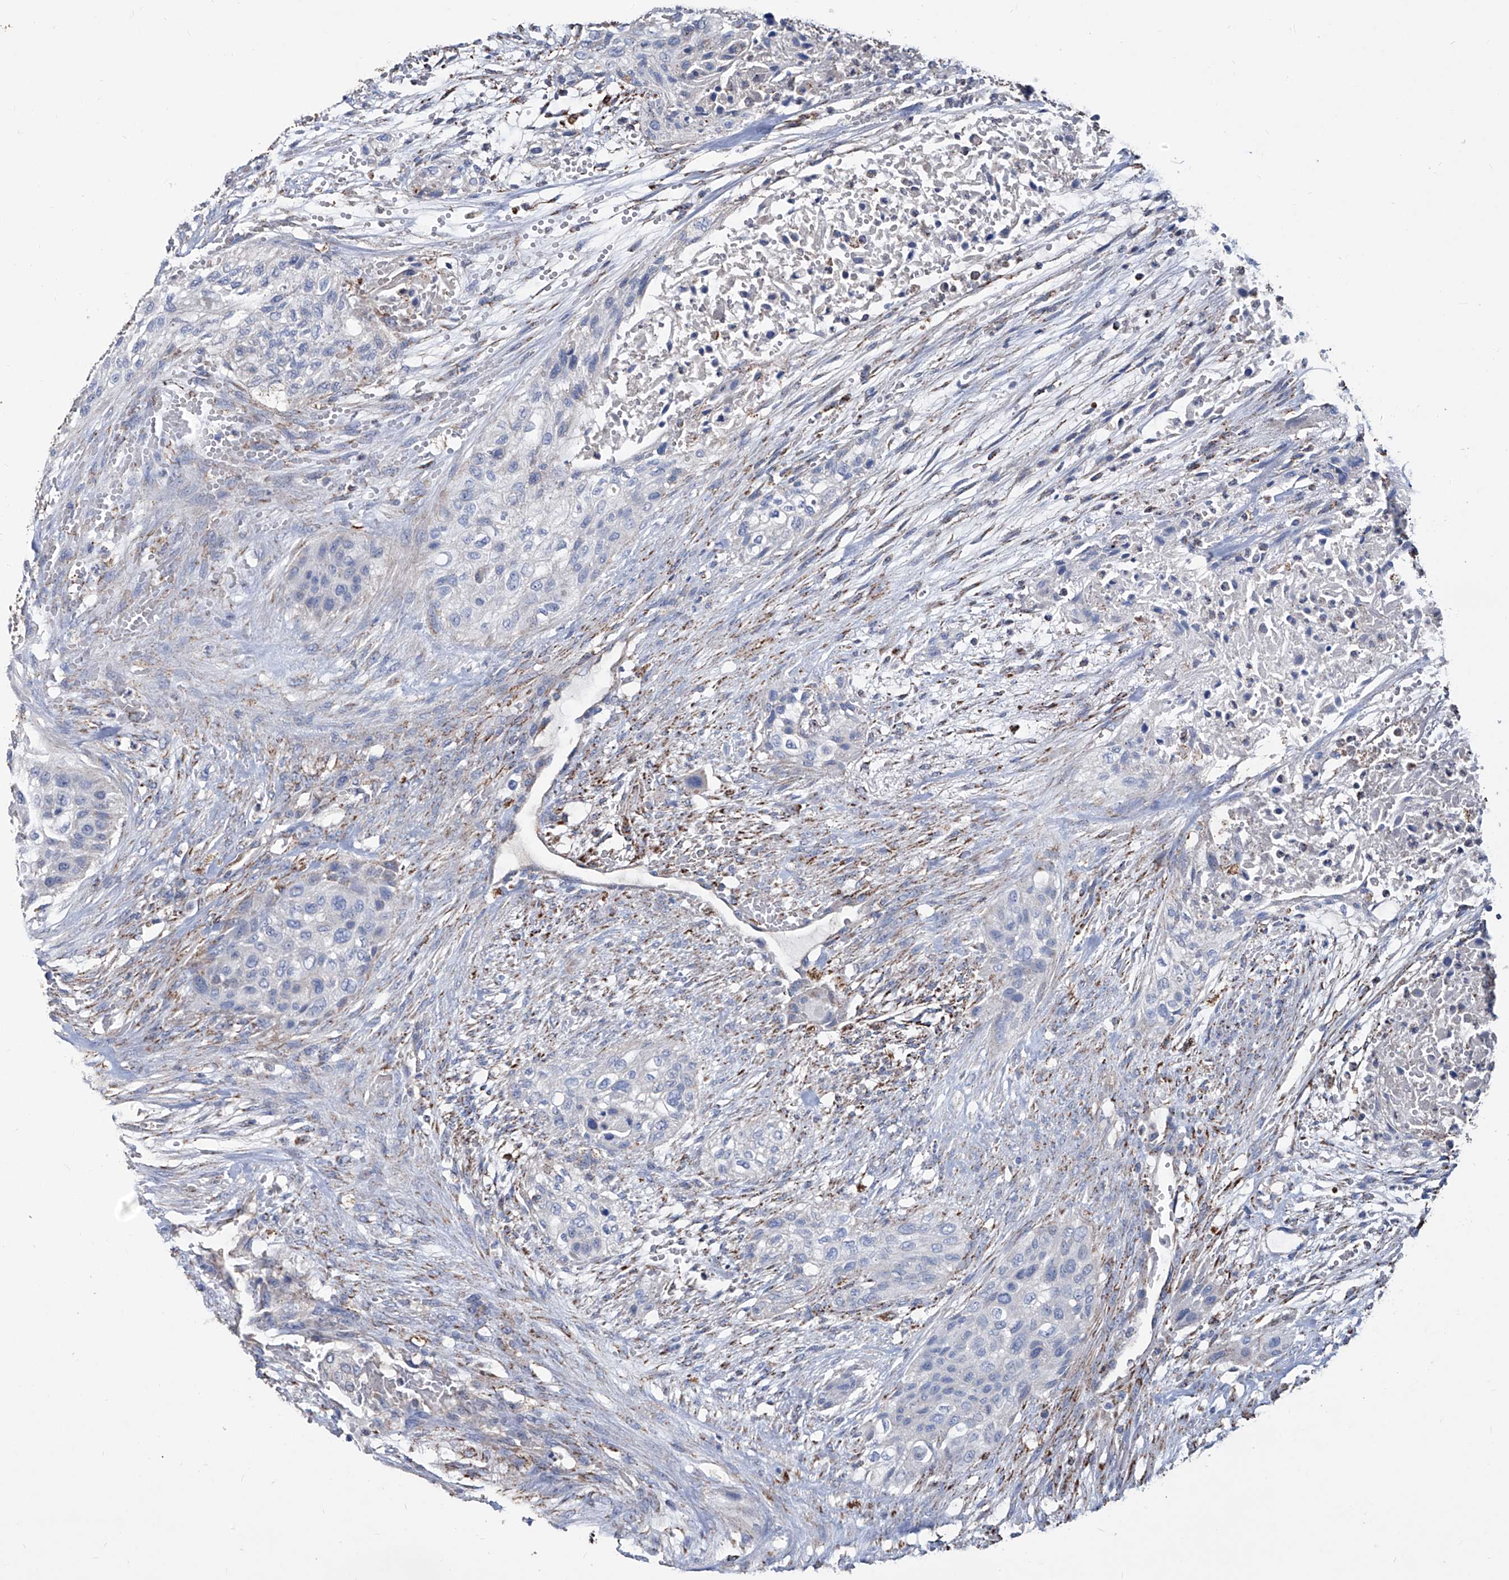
{"staining": {"intensity": "negative", "quantity": "none", "location": "none"}, "tissue": "urothelial cancer", "cell_type": "Tumor cells", "image_type": "cancer", "snomed": [{"axis": "morphology", "description": "Urothelial carcinoma, High grade"}, {"axis": "topography", "description": "Urinary bladder"}], "caption": "This is a photomicrograph of immunohistochemistry (IHC) staining of urothelial carcinoma (high-grade), which shows no expression in tumor cells. The staining is performed using DAB (3,3'-diaminobenzidine) brown chromogen with nuclei counter-stained in using hematoxylin.", "gene": "NHS", "patient": {"sex": "male", "age": 35}}